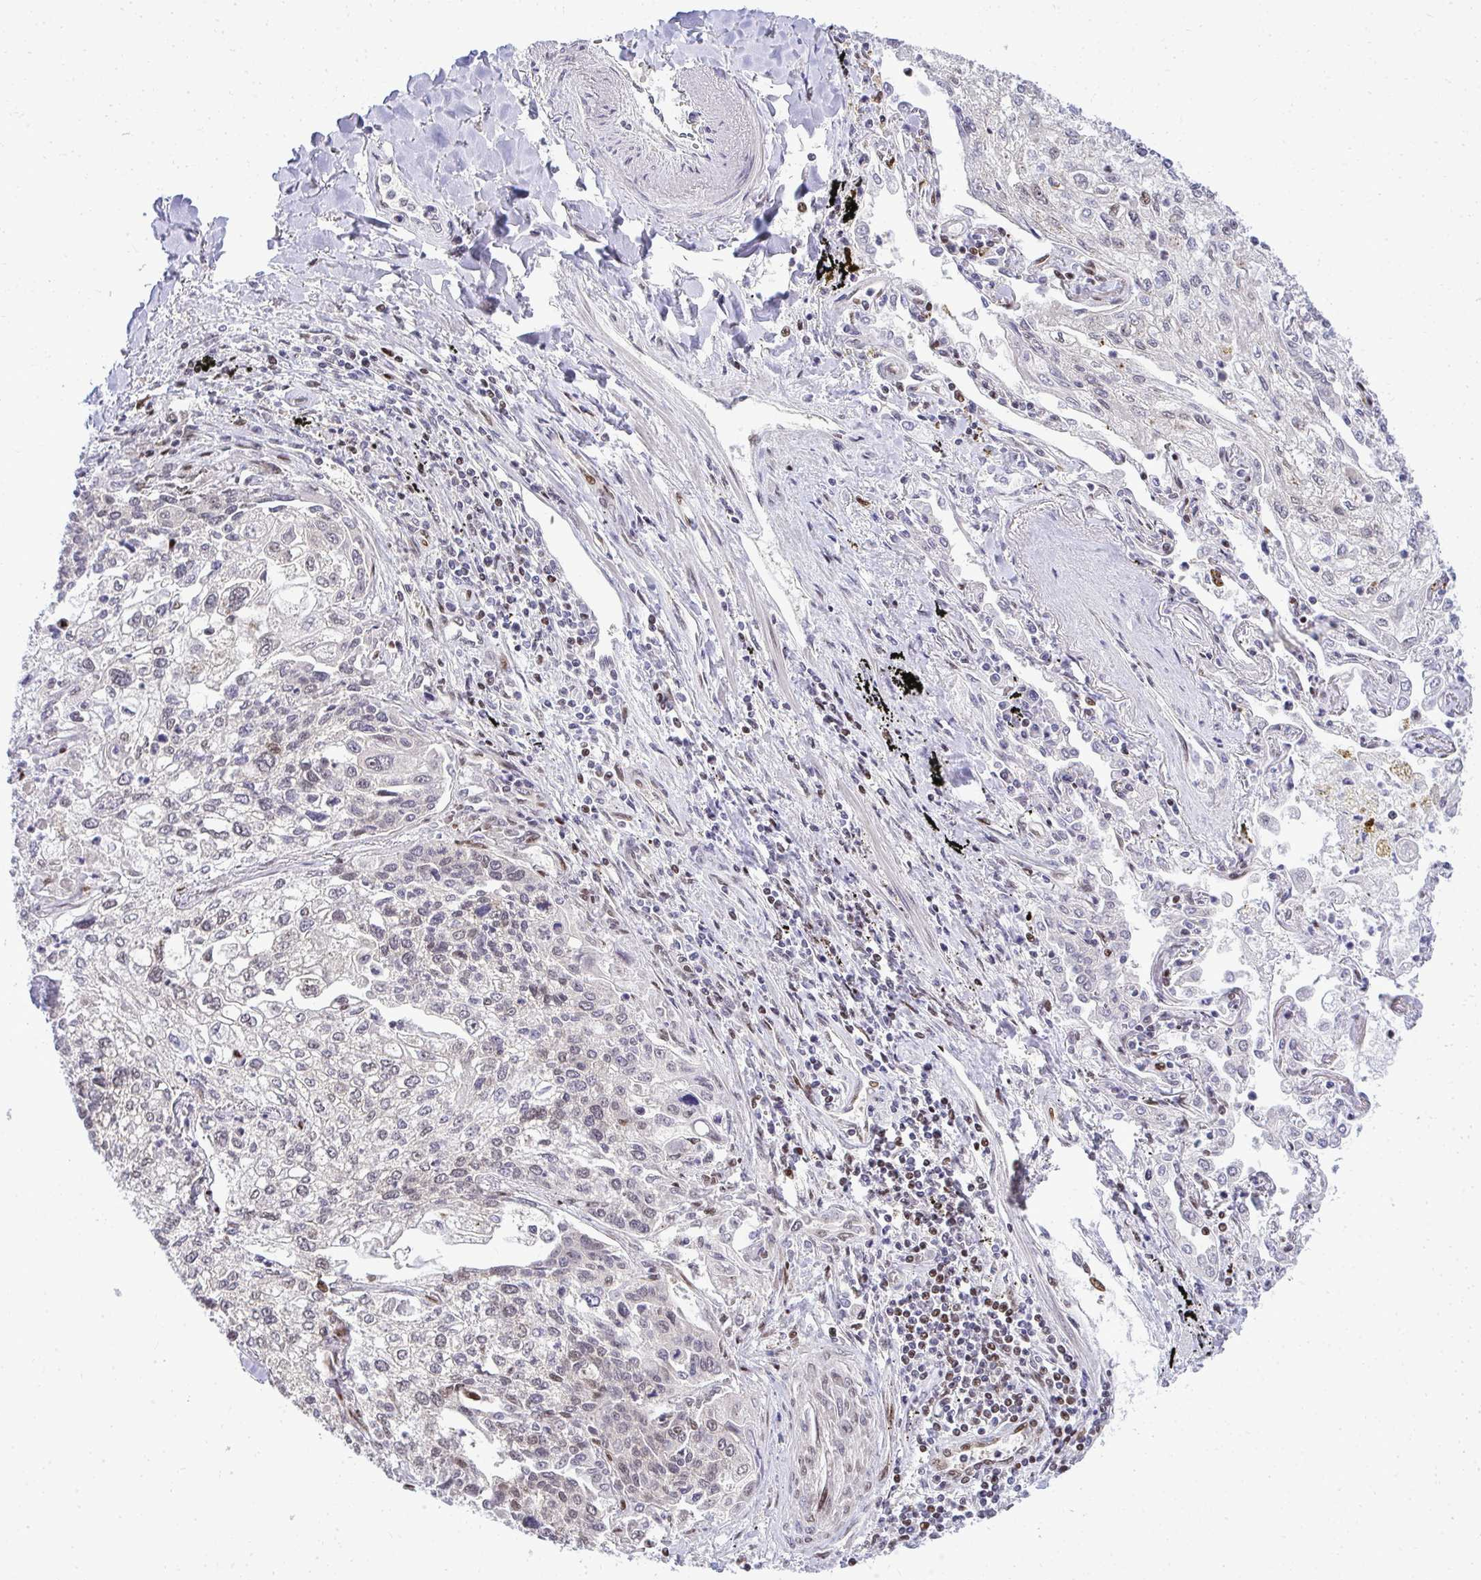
{"staining": {"intensity": "moderate", "quantity": "<25%", "location": "nuclear"}, "tissue": "lung cancer", "cell_type": "Tumor cells", "image_type": "cancer", "snomed": [{"axis": "morphology", "description": "Squamous cell carcinoma, NOS"}, {"axis": "topography", "description": "Lung"}], "caption": "Immunohistochemistry (DAB (3,3'-diaminobenzidine)) staining of squamous cell carcinoma (lung) demonstrates moderate nuclear protein expression in about <25% of tumor cells.", "gene": "PIGY", "patient": {"sex": "male", "age": 74}}